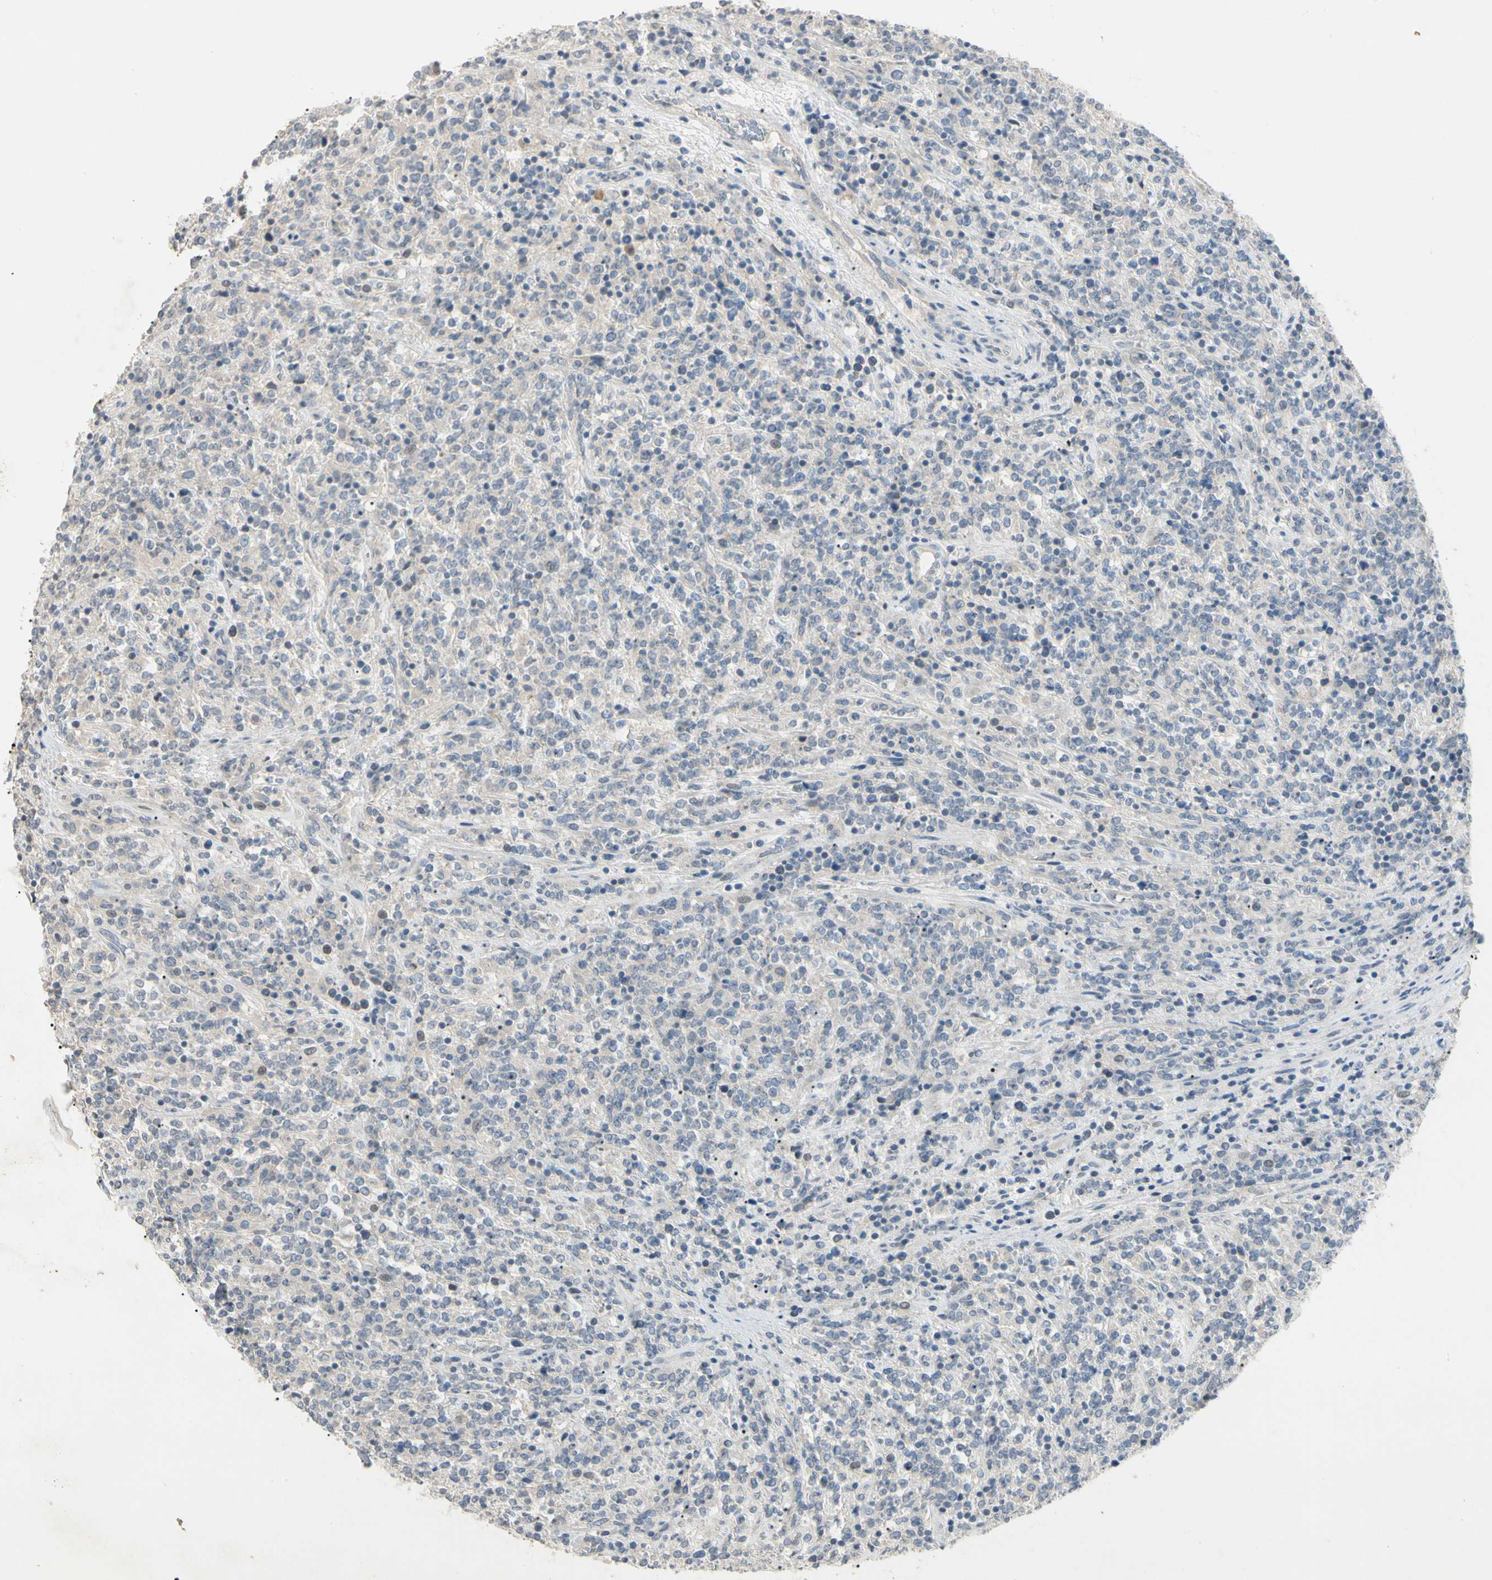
{"staining": {"intensity": "negative", "quantity": "none", "location": "none"}, "tissue": "lymphoma", "cell_type": "Tumor cells", "image_type": "cancer", "snomed": [{"axis": "morphology", "description": "Malignant lymphoma, non-Hodgkin's type, High grade"}, {"axis": "topography", "description": "Soft tissue"}], "caption": "This micrograph is of malignant lymphoma, non-Hodgkin's type (high-grade) stained with IHC to label a protein in brown with the nuclei are counter-stained blue. There is no positivity in tumor cells.", "gene": "PRSS21", "patient": {"sex": "male", "age": 18}}